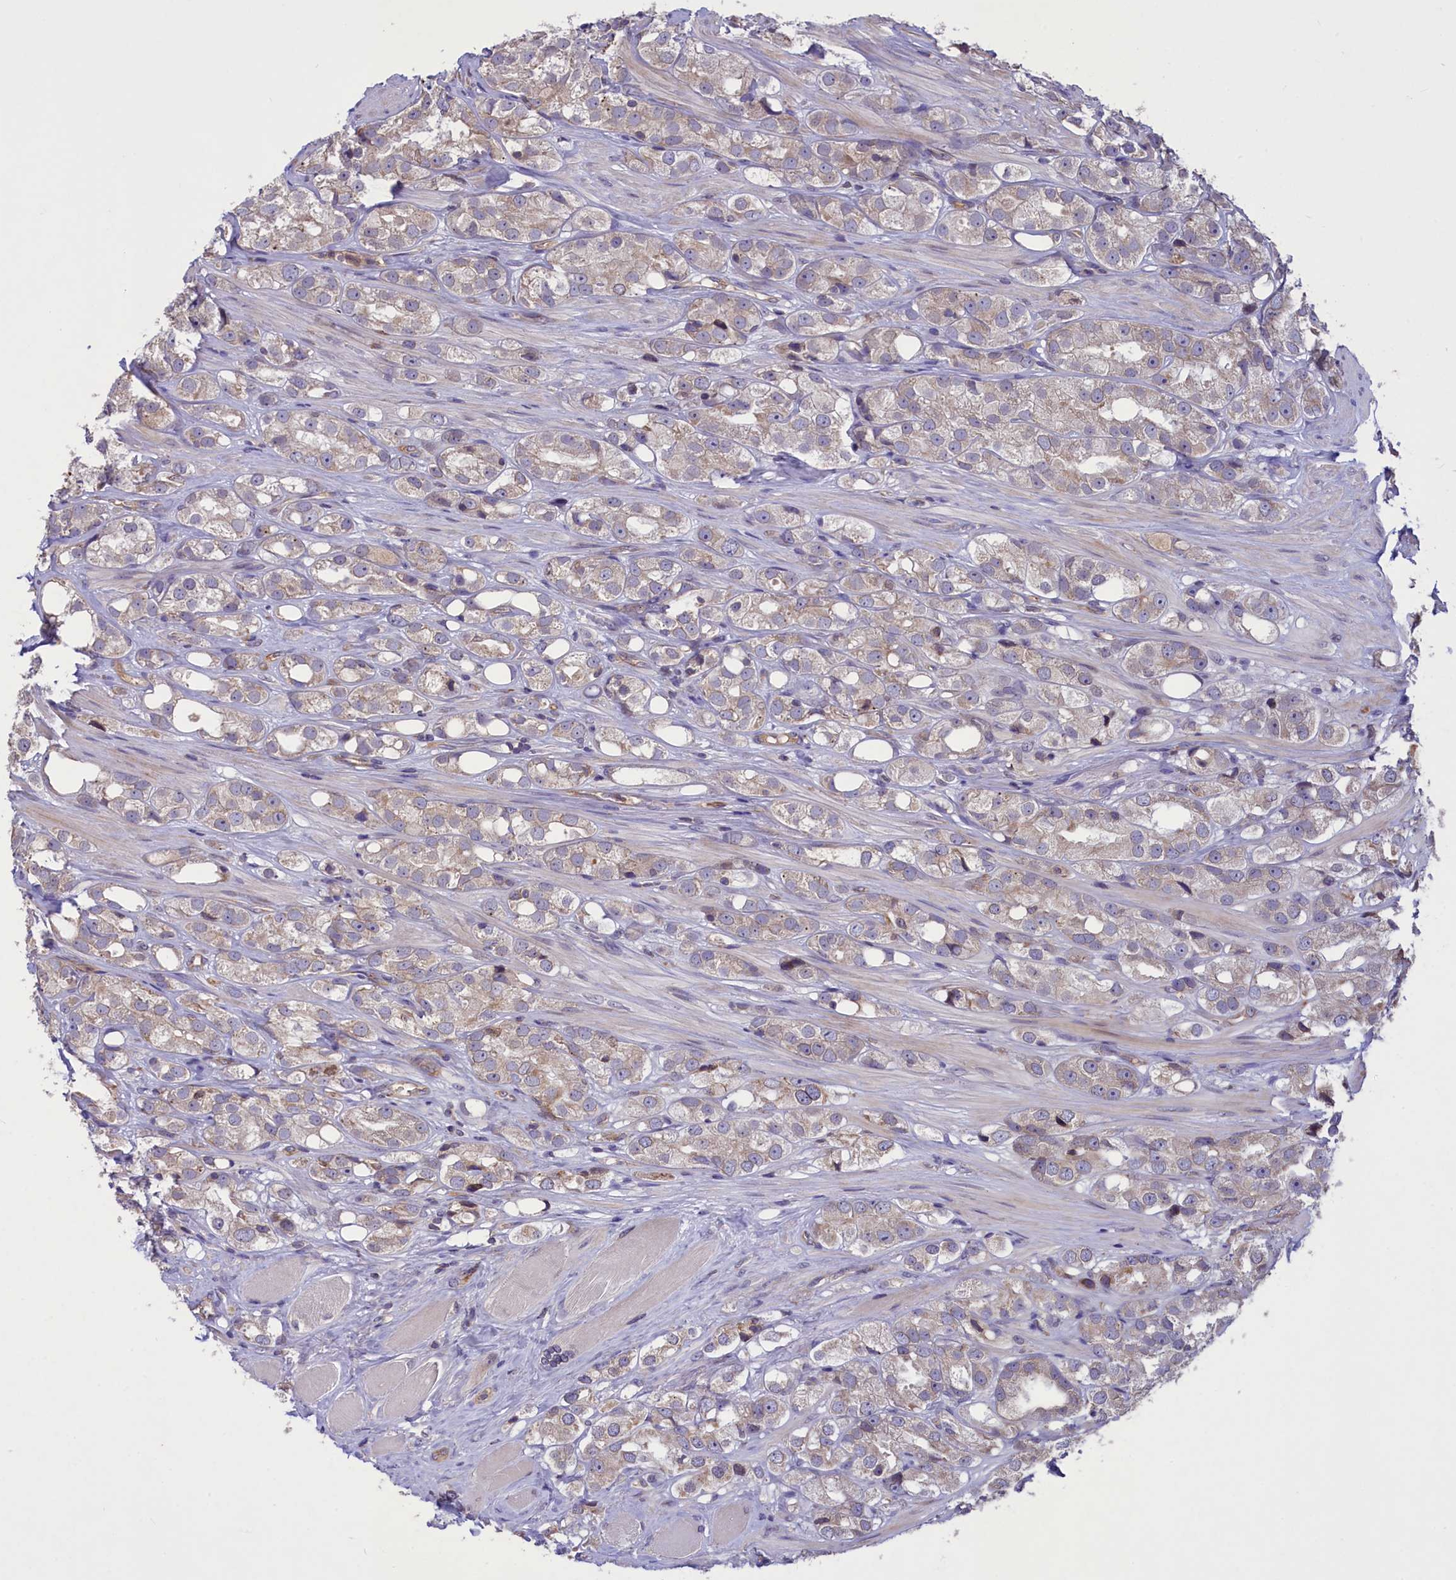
{"staining": {"intensity": "weak", "quantity": "25%-75%", "location": "cytoplasmic/membranous"}, "tissue": "prostate cancer", "cell_type": "Tumor cells", "image_type": "cancer", "snomed": [{"axis": "morphology", "description": "Adenocarcinoma, NOS"}, {"axis": "topography", "description": "Prostate"}], "caption": "Weak cytoplasmic/membranous positivity for a protein is present in approximately 25%-75% of tumor cells of prostate cancer using IHC.", "gene": "CCDC125", "patient": {"sex": "male", "age": 79}}